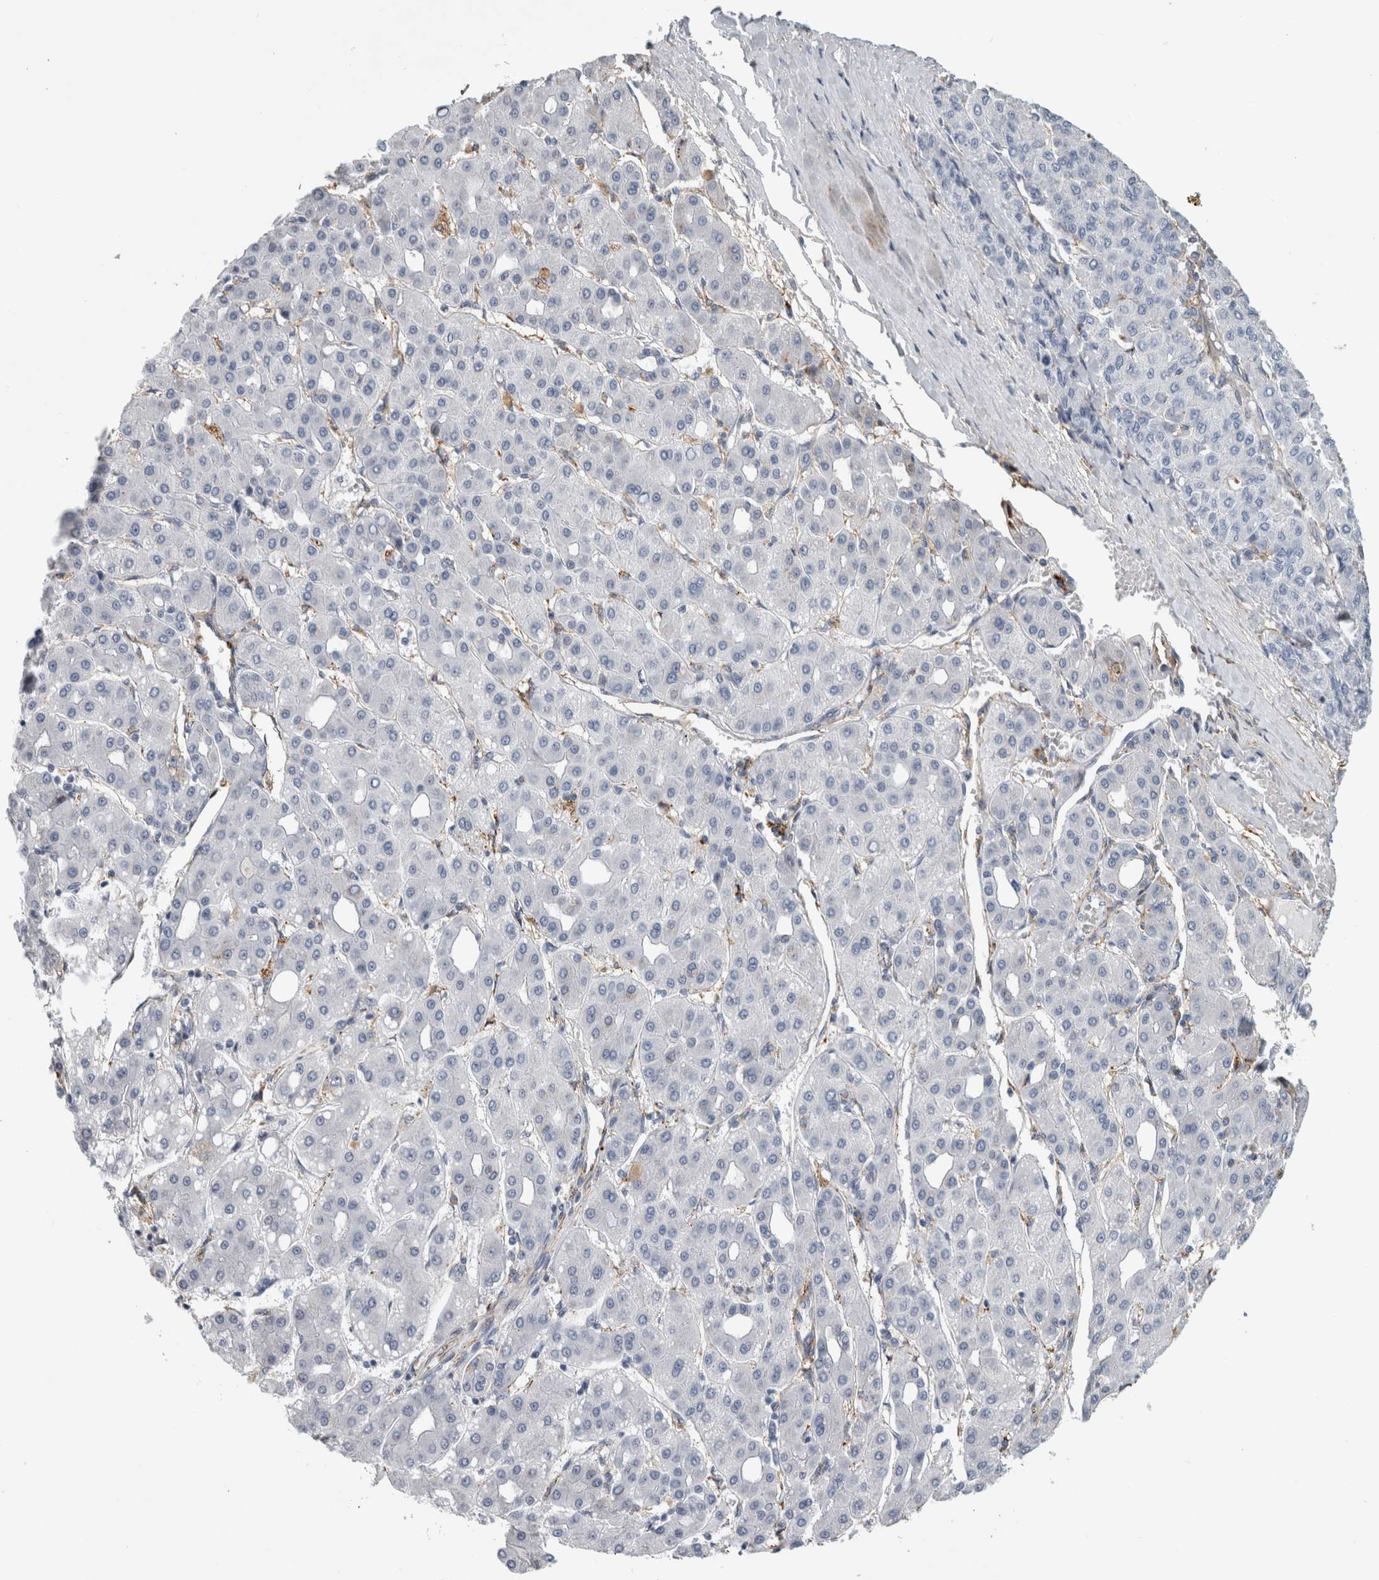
{"staining": {"intensity": "negative", "quantity": "none", "location": "none"}, "tissue": "liver cancer", "cell_type": "Tumor cells", "image_type": "cancer", "snomed": [{"axis": "morphology", "description": "Carcinoma, Hepatocellular, NOS"}, {"axis": "topography", "description": "Liver"}], "caption": "The photomicrograph displays no significant positivity in tumor cells of liver cancer. (Stains: DAB (3,3'-diaminobenzidine) immunohistochemistry (IHC) with hematoxylin counter stain, Microscopy: brightfield microscopy at high magnification).", "gene": "DNAJC24", "patient": {"sex": "male", "age": 65}}